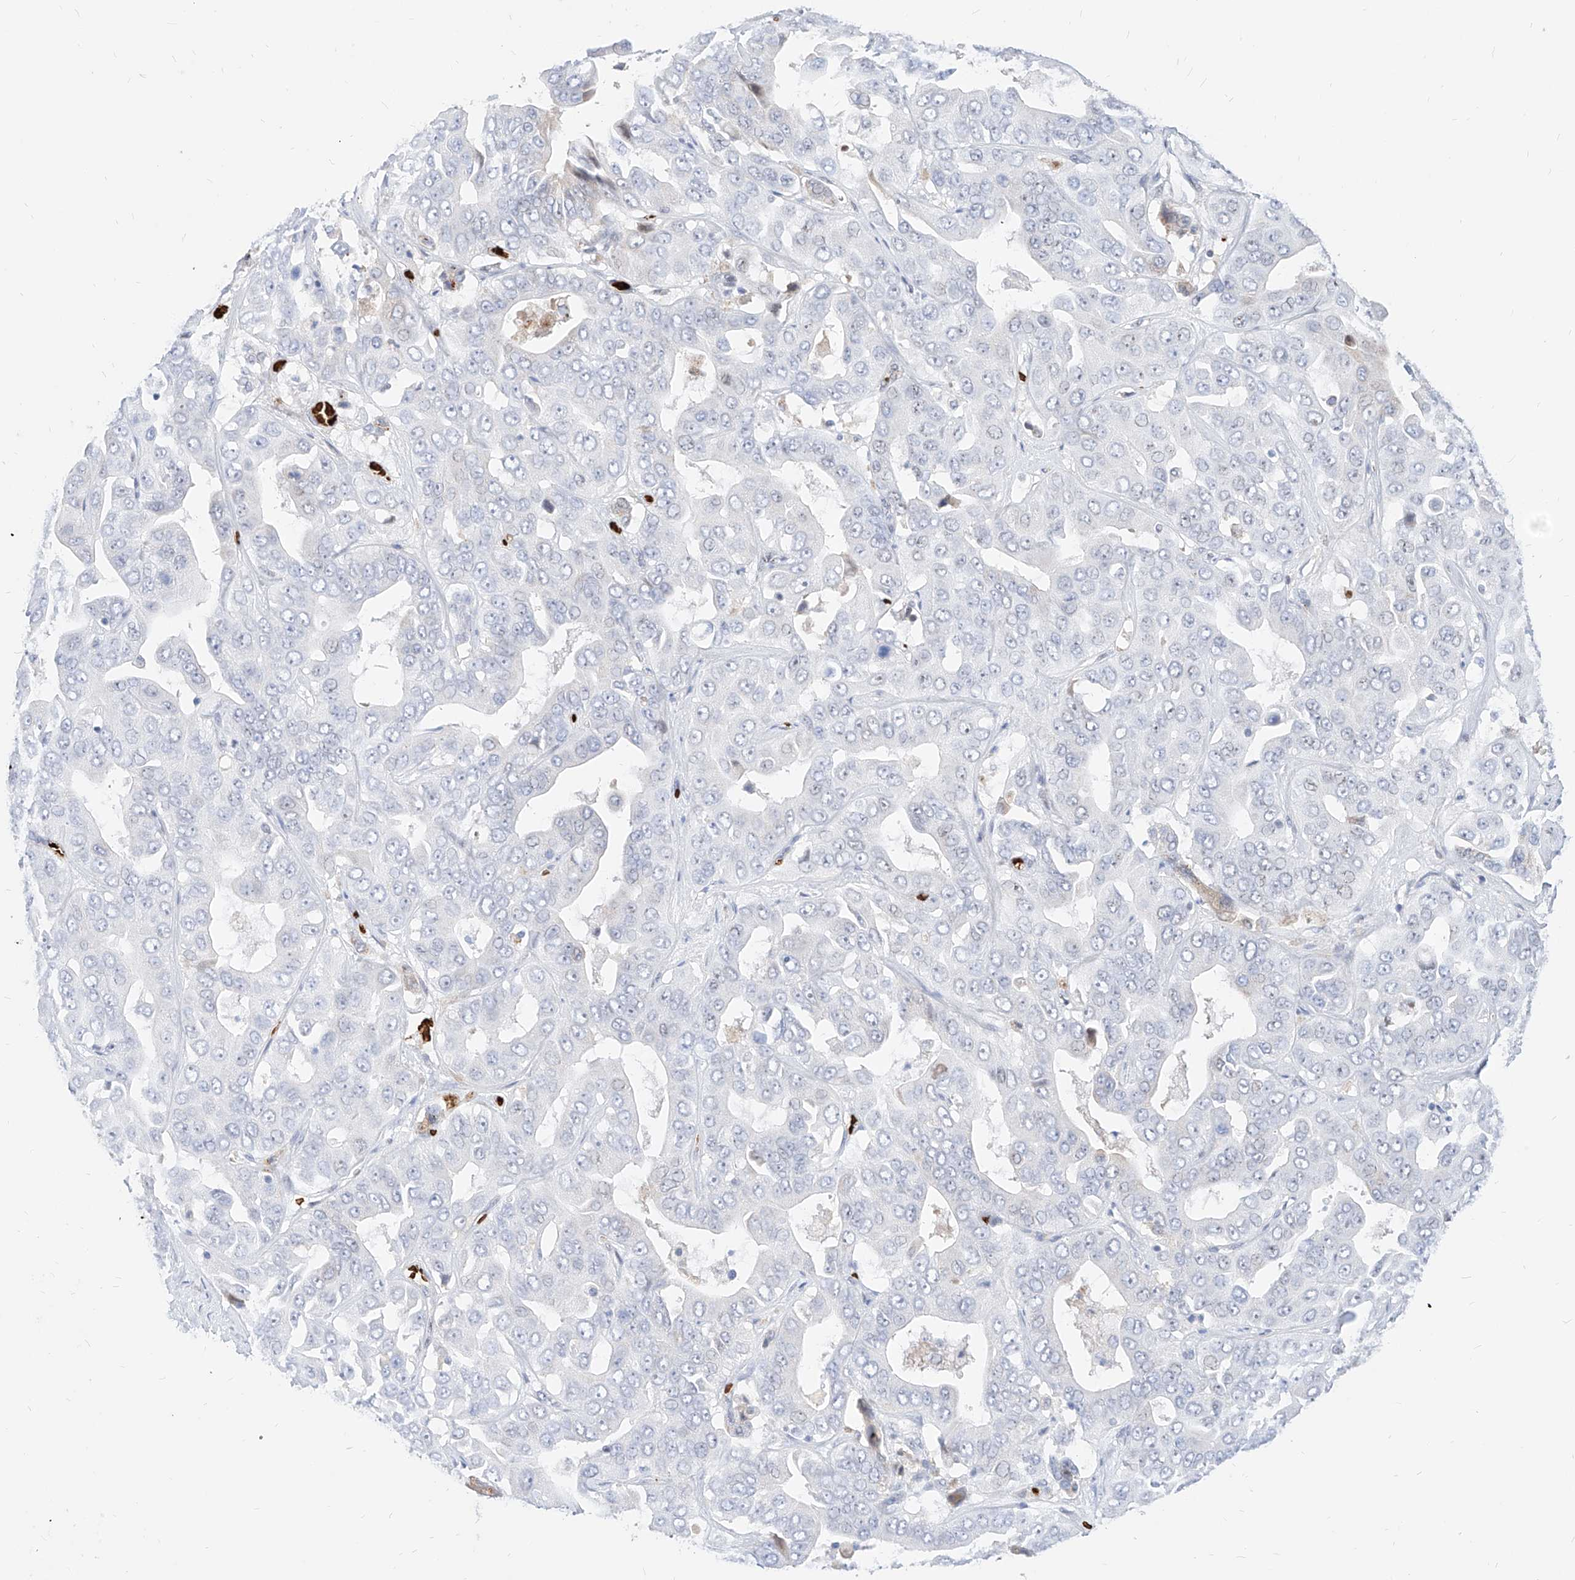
{"staining": {"intensity": "negative", "quantity": "none", "location": "none"}, "tissue": "liver cancer", "cell_type": "Tumor cells", "image_type": "cancer", "snomed": [{"axis": "morphology", "description": "Cholangiocarcinoma"}, {"axis": "topography", "description": "Liver"}], "caption": "DAB immunohistochemical staining of human liver cancer displays no significant expression in tumor cells.", "gene": "ZFP42", "patient": {"sex": "female", "age": 52}}